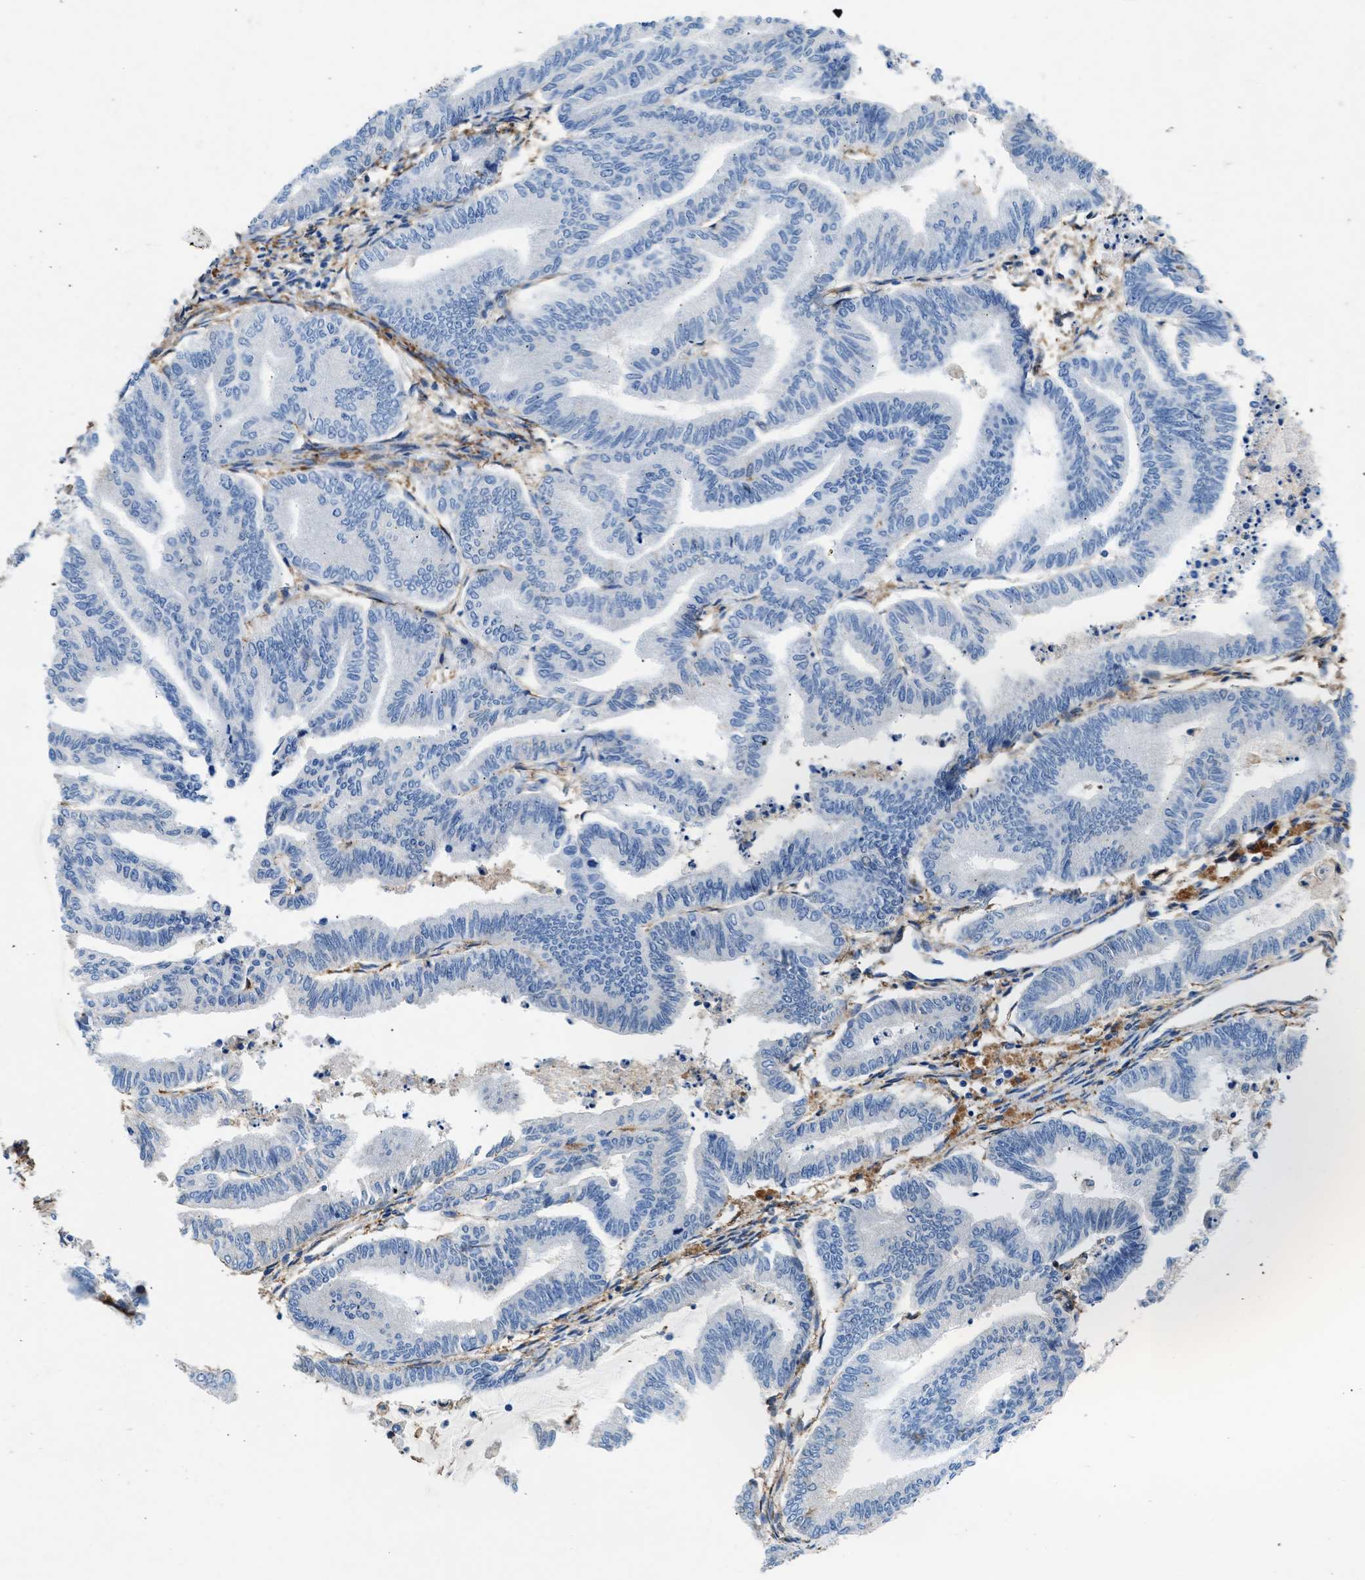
{"staining": {"intensity": "negative", "quantity": "none", "location": "none"}, "tissue": "endometrial cancer", "cell_type": "Tumor cells", "image_type": "cancer", "snomed": [{"axis": "morphology", "description": "Adenocarcinoma, NOS"}, {"axis": "topography", "description": "Endometrium"}], "caption": "Protein analysis of adenocarcinoma (endometrial) demonstrates no significant positivity in tumor cells.", "gene": "KCNQ4", "patient": {"sex": "female", "age": 79}}